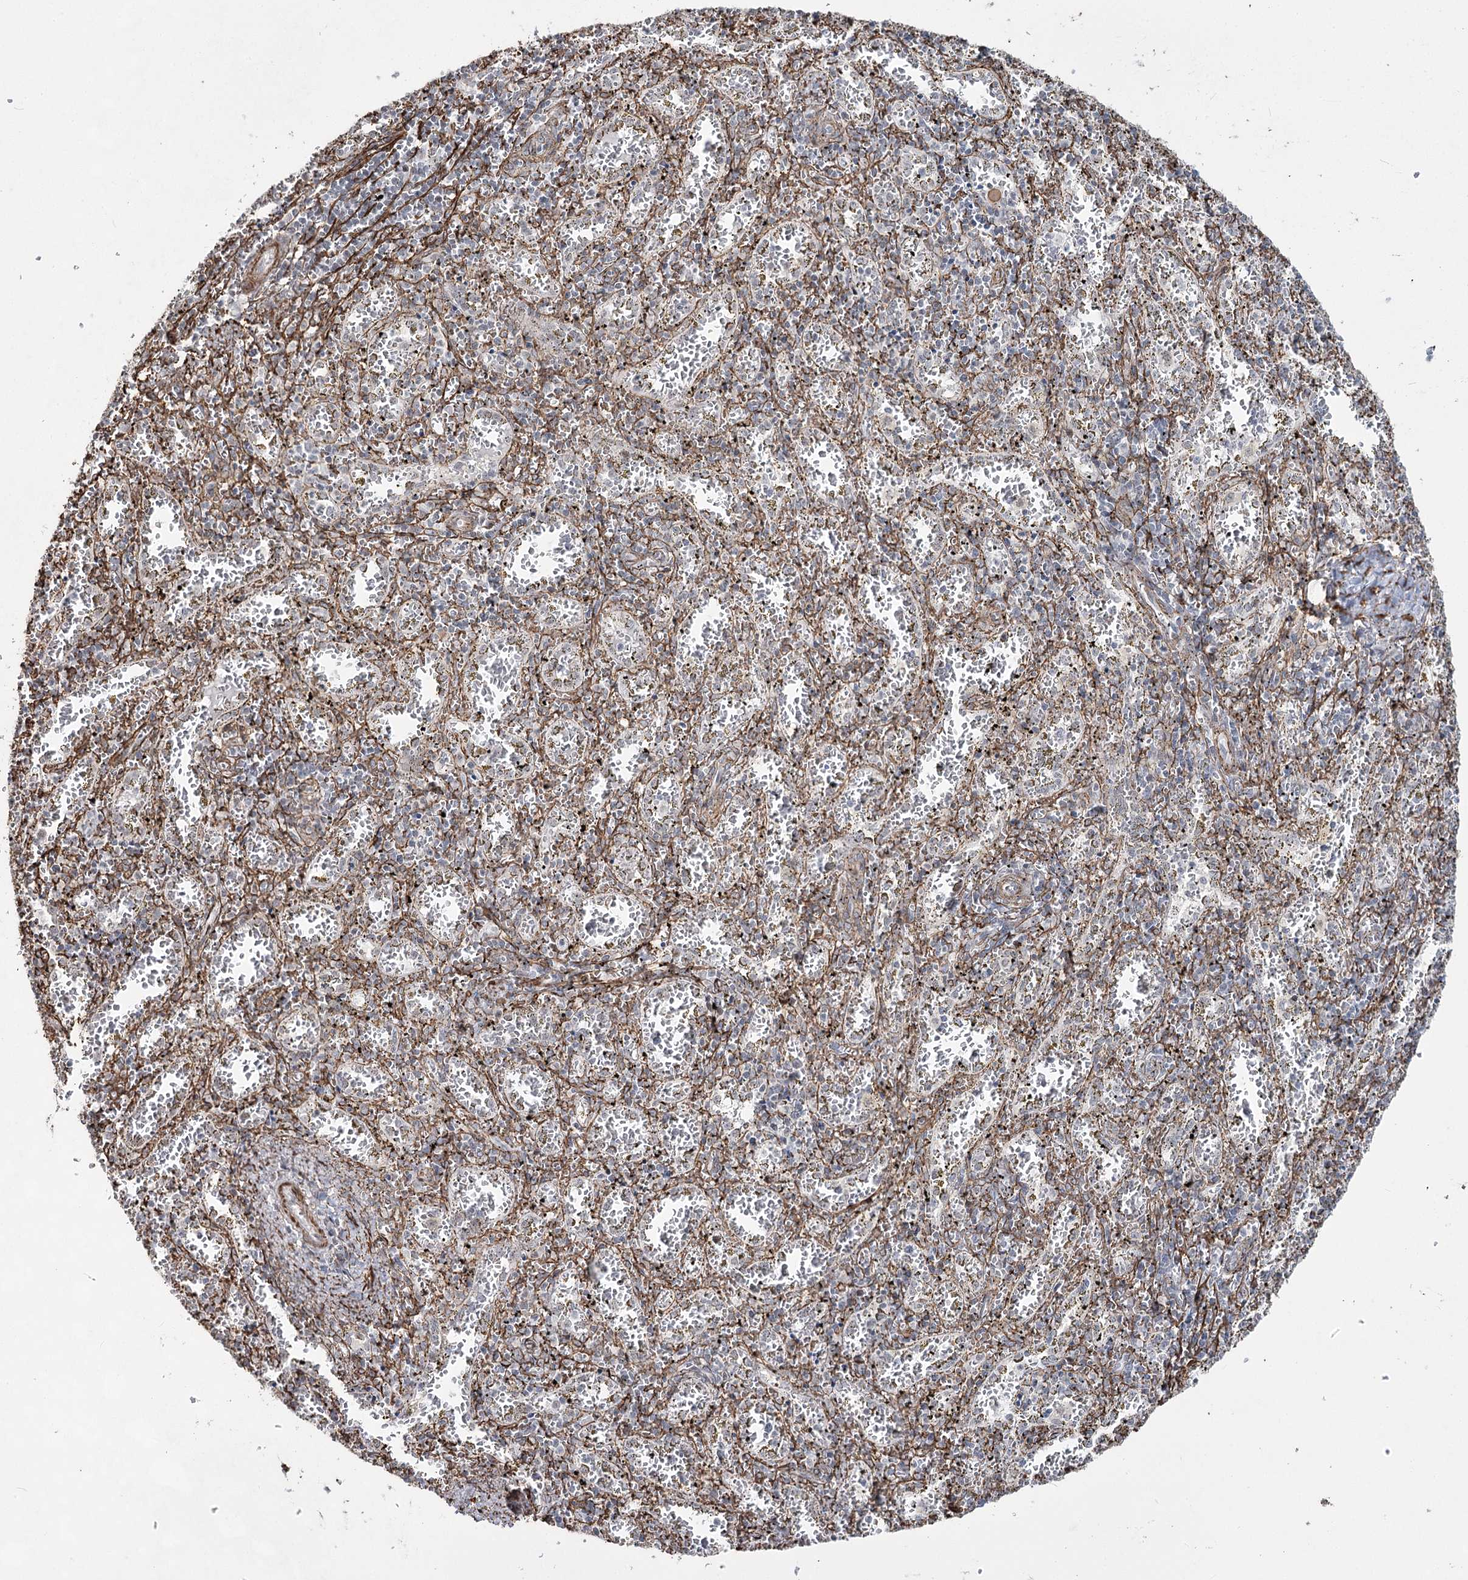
{"staining": {"intensity": "negative", "quantity": "none", "location": "none"}, "tissue": "spleen", "cell_type": "Cells in red pulp", "image_type": "normal", "snomed": [{"axis": "morphology", "description": "Normal tissue, NOS"}, {"axis": "topography", "description": "Spleen"}], "caption": "The histopathology image displays no staining of cells in red pulp in benign spleen. (DAB immunohistochemistry (IHC), high magnification).", "gene": "CWF19L1", "patient": {"sex": "male", "age": 11}}